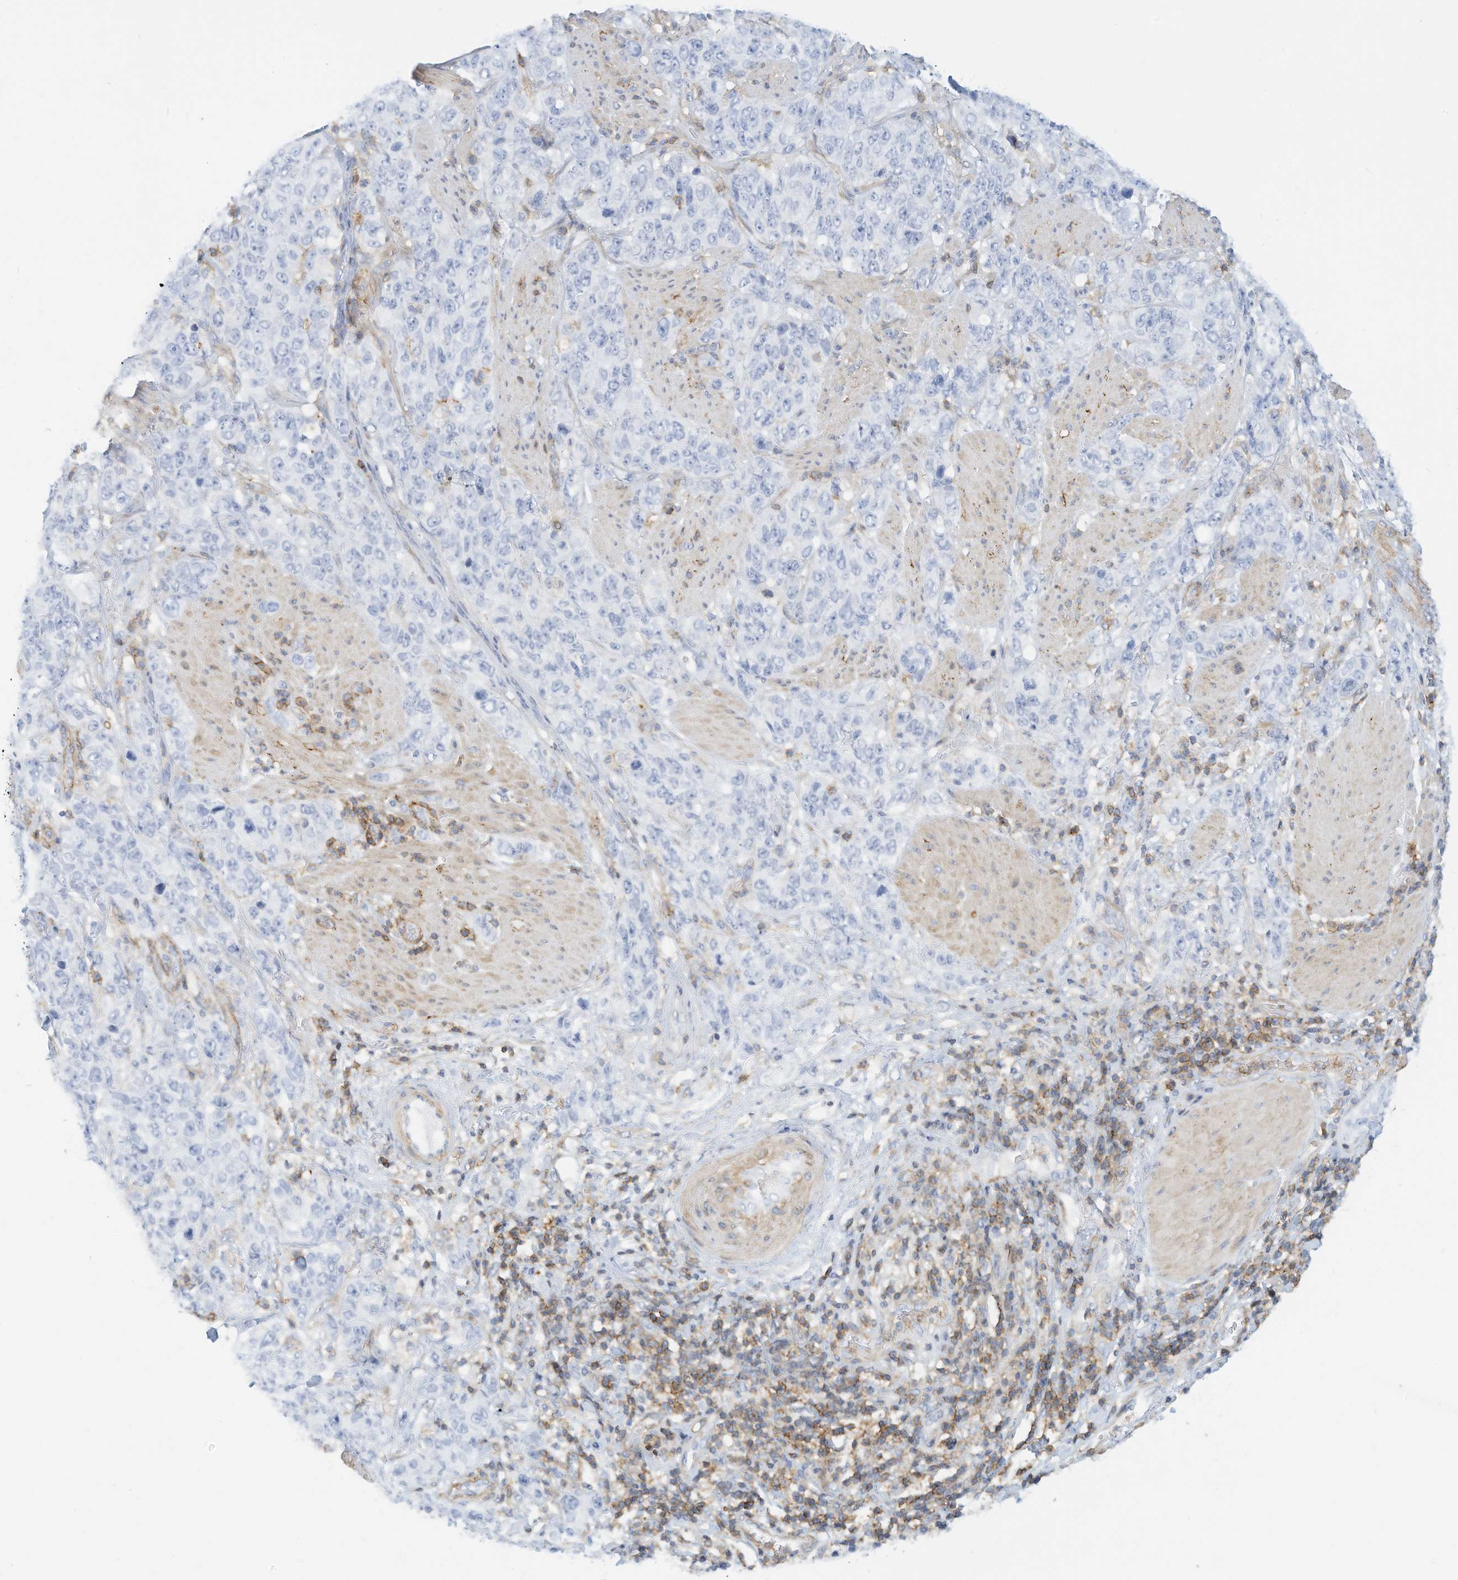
{"staining": {"intensity": "negative", "quantity": "none", "location": "none"}, "tissue": "stomach cancer", "cell_type": "Tumor cells", "image_type": "cancer", "snomed": [{"axis": "morphology", "description": "Adenocarcinoma, NOS"}, {"axis": "topography", "description": "Stomach"}], "caption": "The image shows no staining of tumor cells in adenocarcinoma (stomach). (Brightfield microscopy of DAB immunohistochemistry (IHC) at high magnification).", "gene": "TXNDC9", "patient": {"sex": "male", "age": 48}}